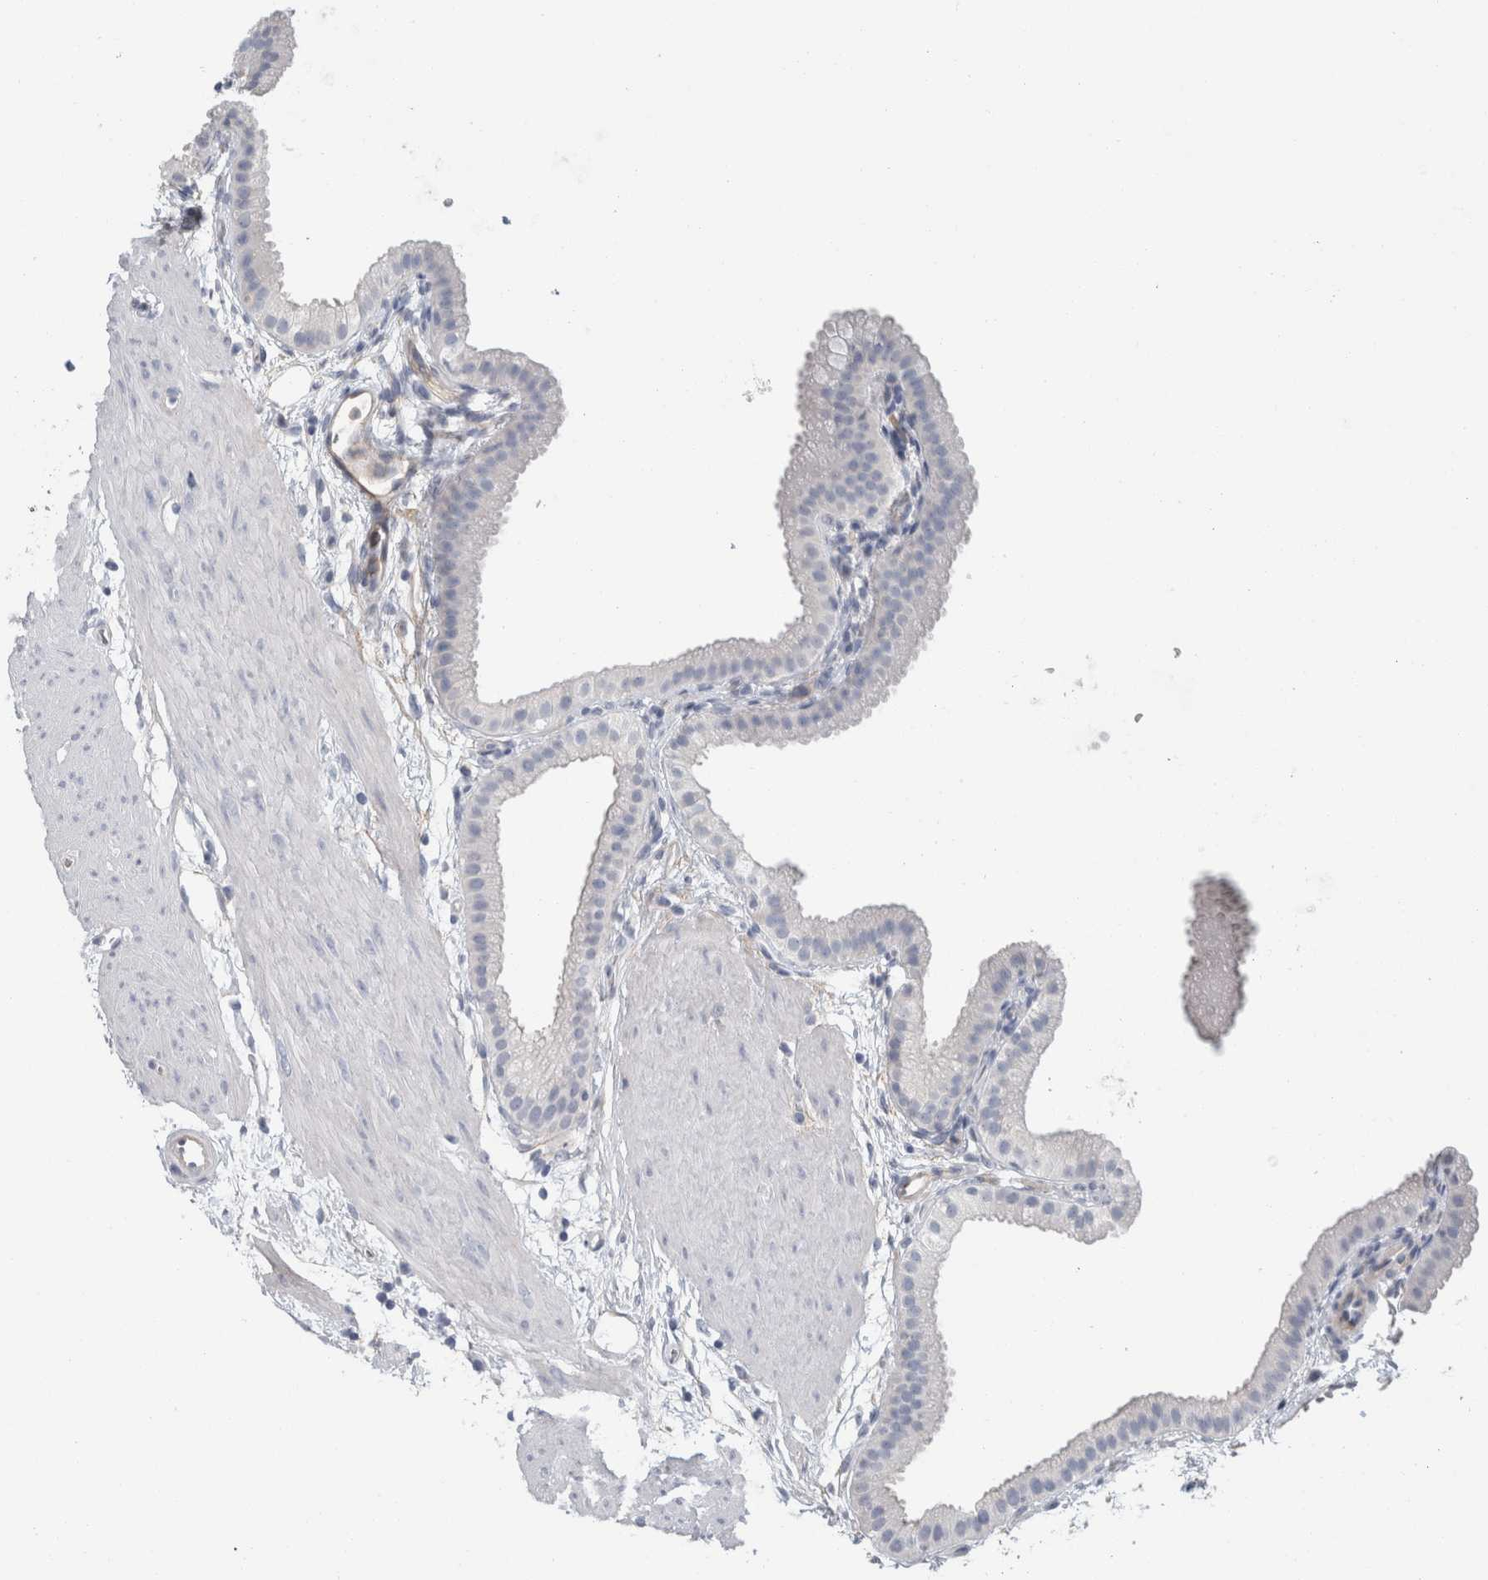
{"staining": {"intensity": "negative", "quantity": "none", "location": "none"}, "tissue": "gallbladder", "cell_type": "Glandular cells", "image_type": "normal", "snomed": [{"axis": "morphology", "description": "Normal tissue, NOS"}, {"axis": "topography", "description": "Gallbladder"}], "caption": "IHC micrograph of benign gallbladder stained for a protein (brown), which demonstrates no expression in glandular cells. Nuclei are stained in blue.", "gene": "CD55", "patient": {"sex": "female", "age": 64}}